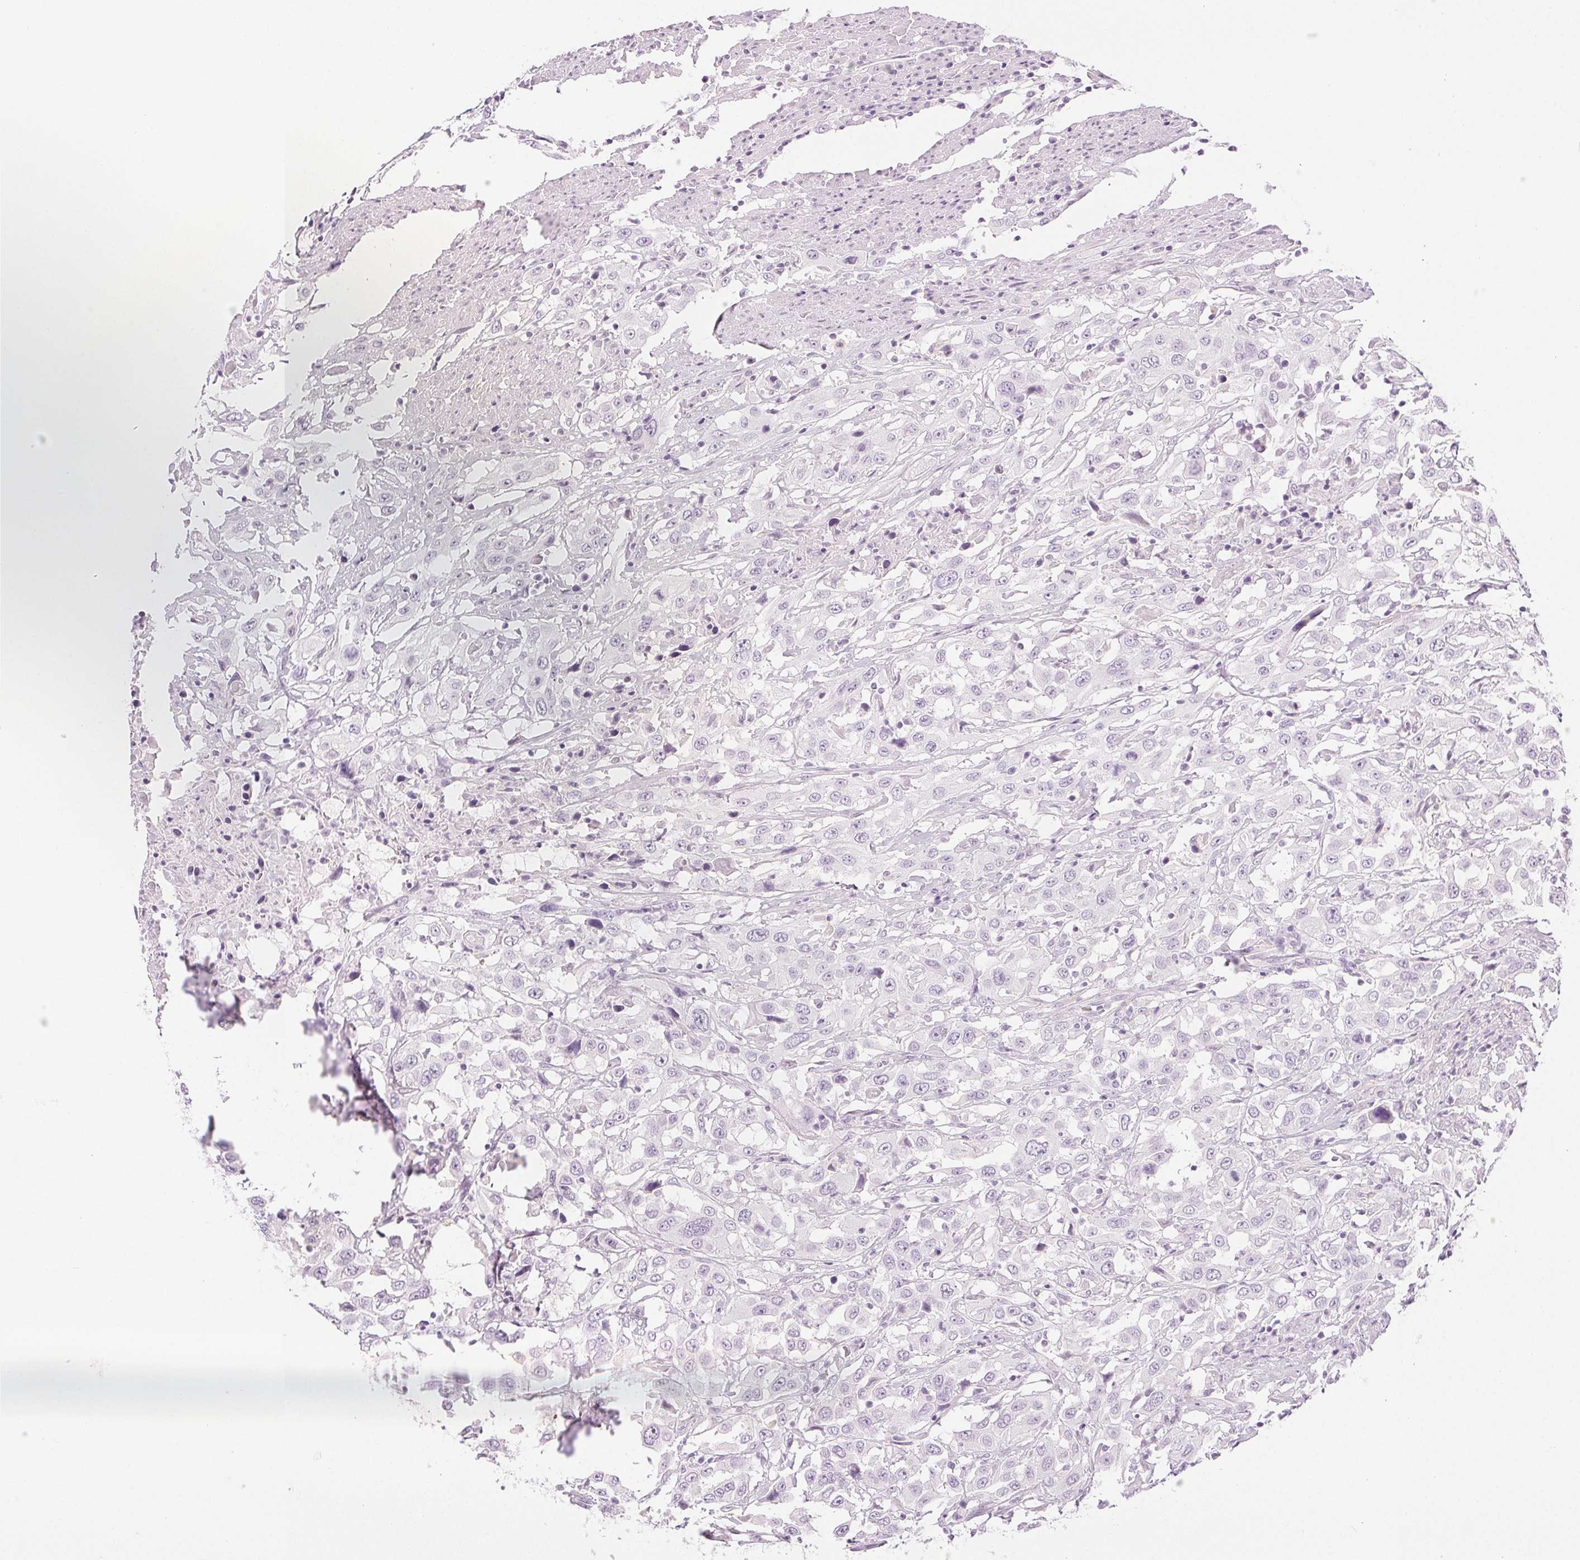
{"staining": {"intensity": "negative", "quantity": "none", "location": "none"}, "tissue": "urothelial cancer", "cell_type": "Tumor cells", "image_type": "cancer", "snomed": [{"axis": "morphology", "description": "Urothelial carcinoma, High grade"}, {"axis": "topography", "description": "Urinary bladder"}], "caption": "Immunohistochemistry (IHC) of human urothelial cancer displays no expression in tumor cells. (IHC, brightfield microscopy, high magnification).", "gene": "SLC5A2", "patient": {"sex": "male", "age": 61}}